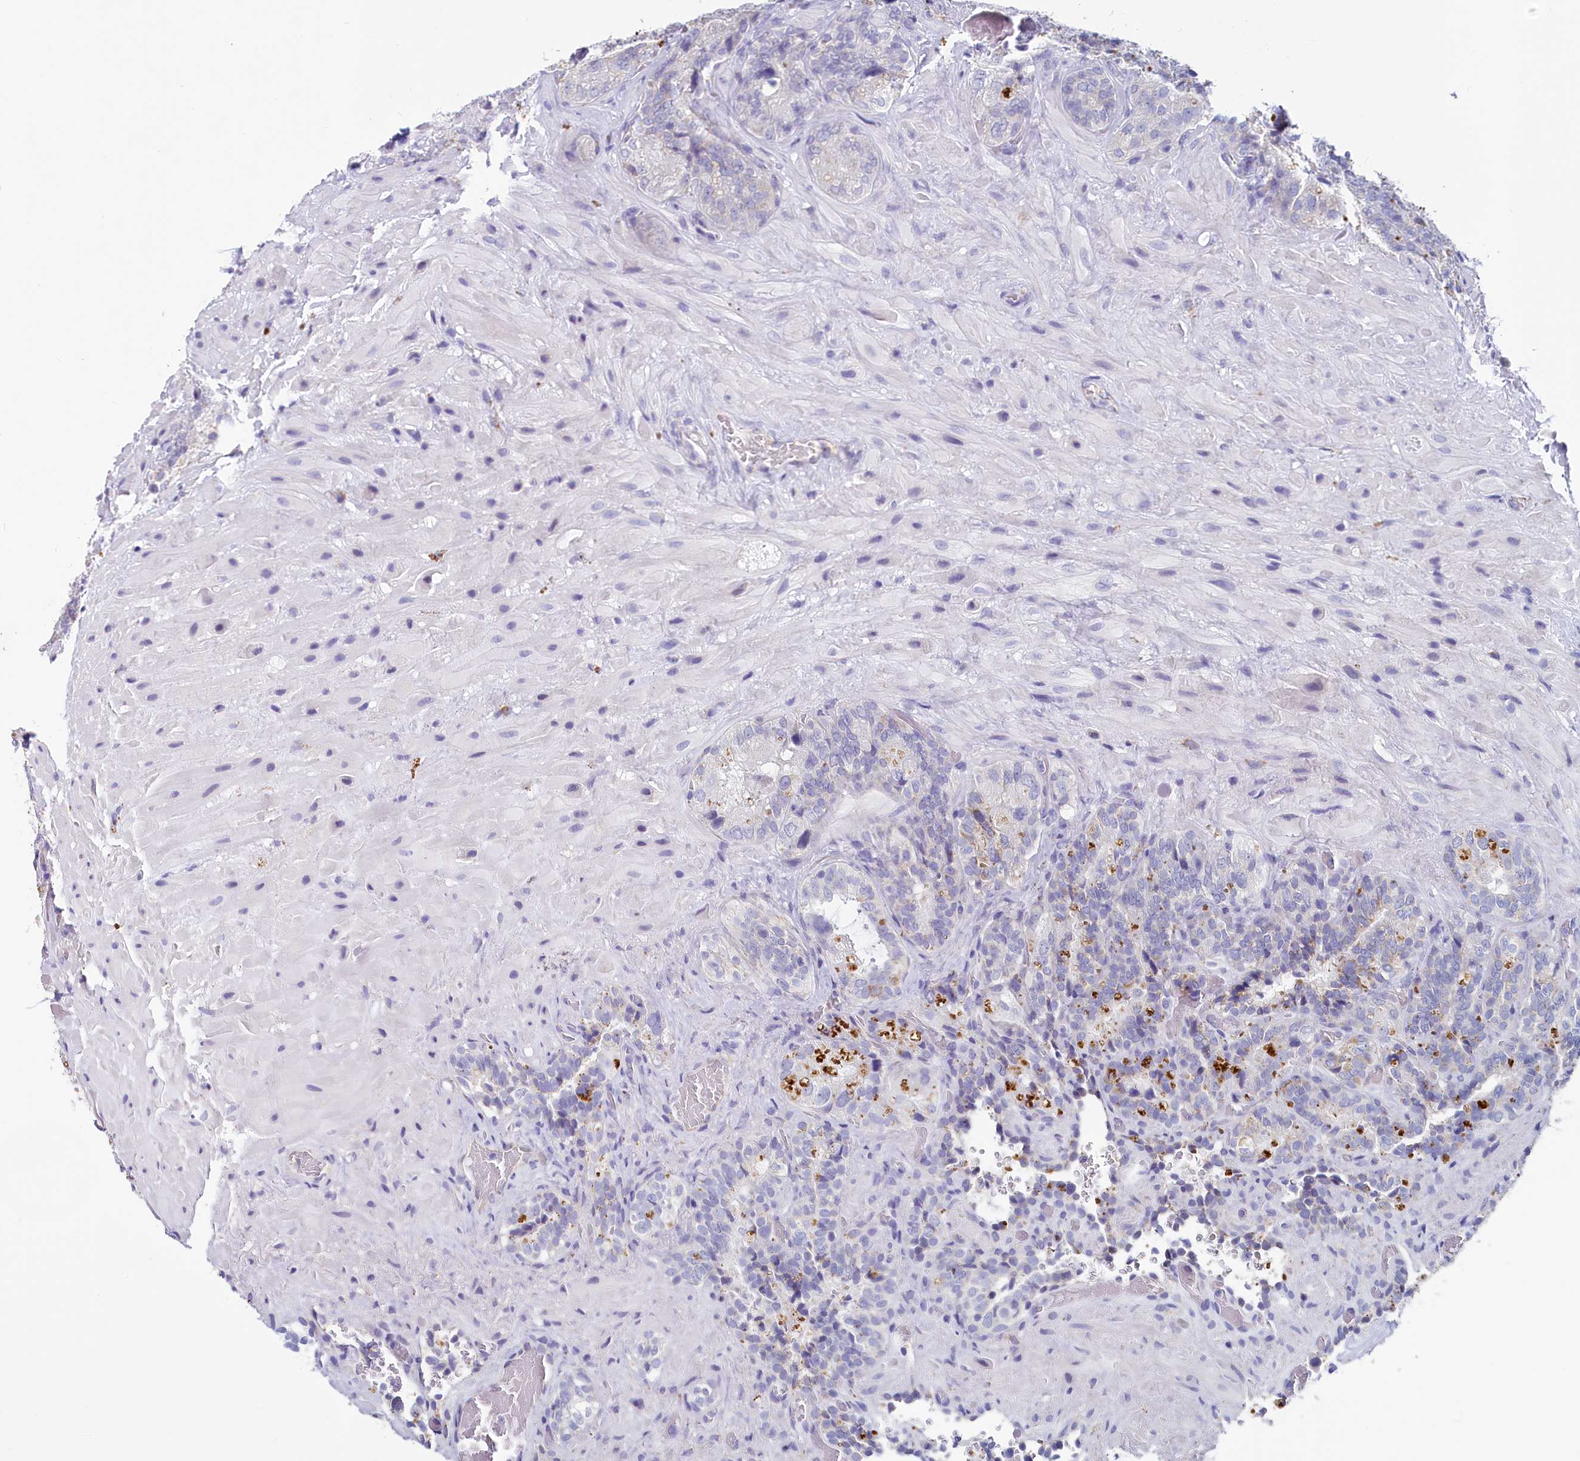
{"staining": {"intensity": "negative", "quantity": "none", "location": "none"}, "tissue": "seminal vesicle", "cell_type": "Glandular cells", "image_type": "normal", "snomed": [{"axis": "morphology", "description": "Normal tissue, NOS"}, {"axis": "topography", "description": "Prostate and seminal vesicle, NOS"}, {"axis": "topography", "description": "Prostate"}, {"axis": "topography", "description": "Seminal veicle"}], "caption": "DAB immunohistochemical staining of benign human seminal vesicle reveals no significant expression in glandular cells.", "gene": "INSC", "patient": {"sex": "male", "age": 67}}